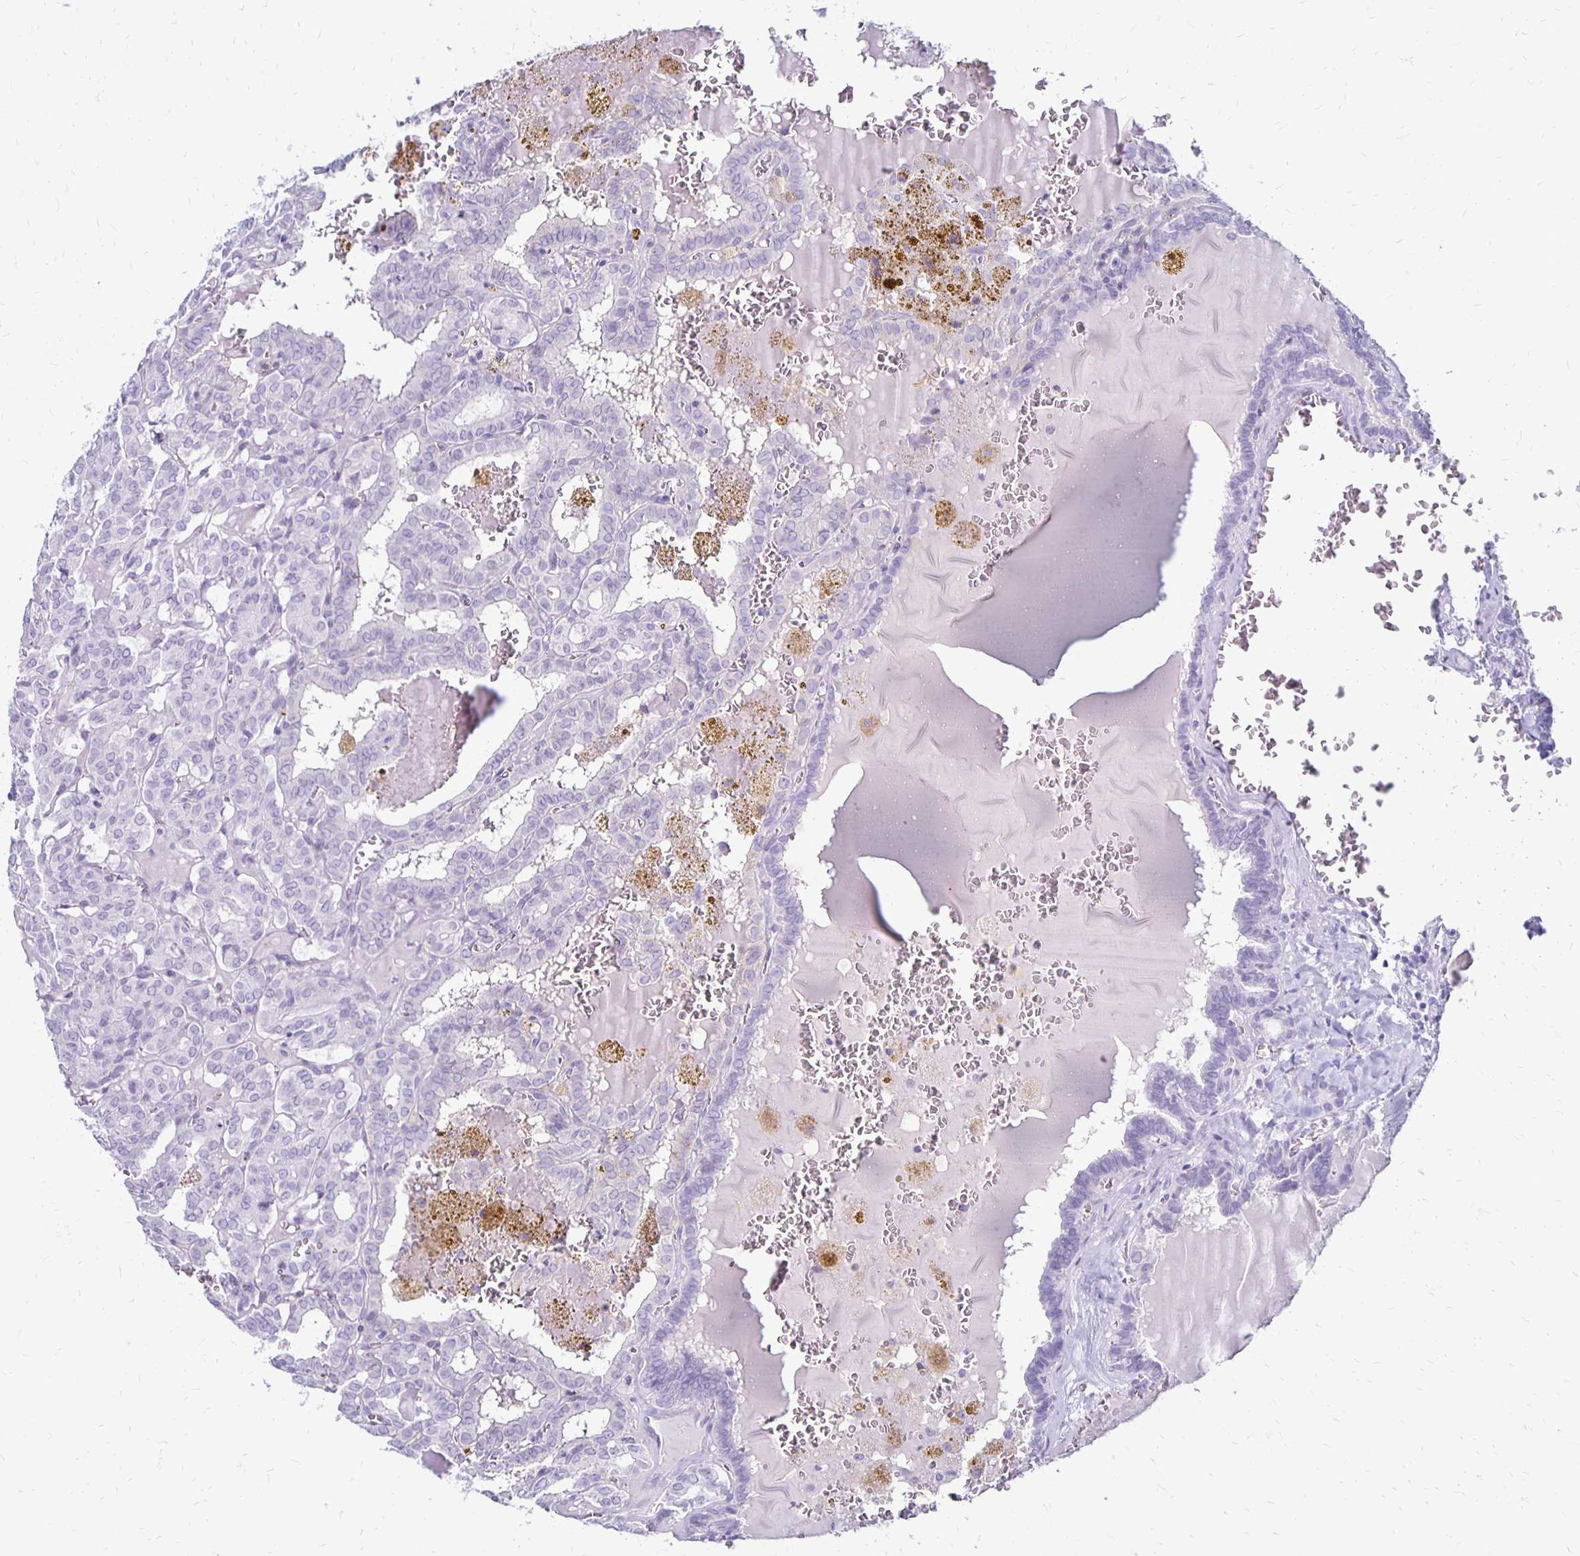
{"staining": {"intensity": "negative", "quantity": "none", "location": "none"}, "tissue": "thyroid cancer", "cell_type": "Tumor cells", "image_type": "cancer", "snomed": [{"axis": "morphology", "description": "Papillary adenocarcinoma, NOS"}, {"axis": "topography", "description": "Thyroid gland"}], "caption": "DAB (3,3'-diaminobenzidine) immunohistochemical staining of human thyroid papillary adenocarcinoma demonstrates no significant positivity in tumor cells.", "gene": "RYR1", "patient": {"sex": "female", "age": 39}}